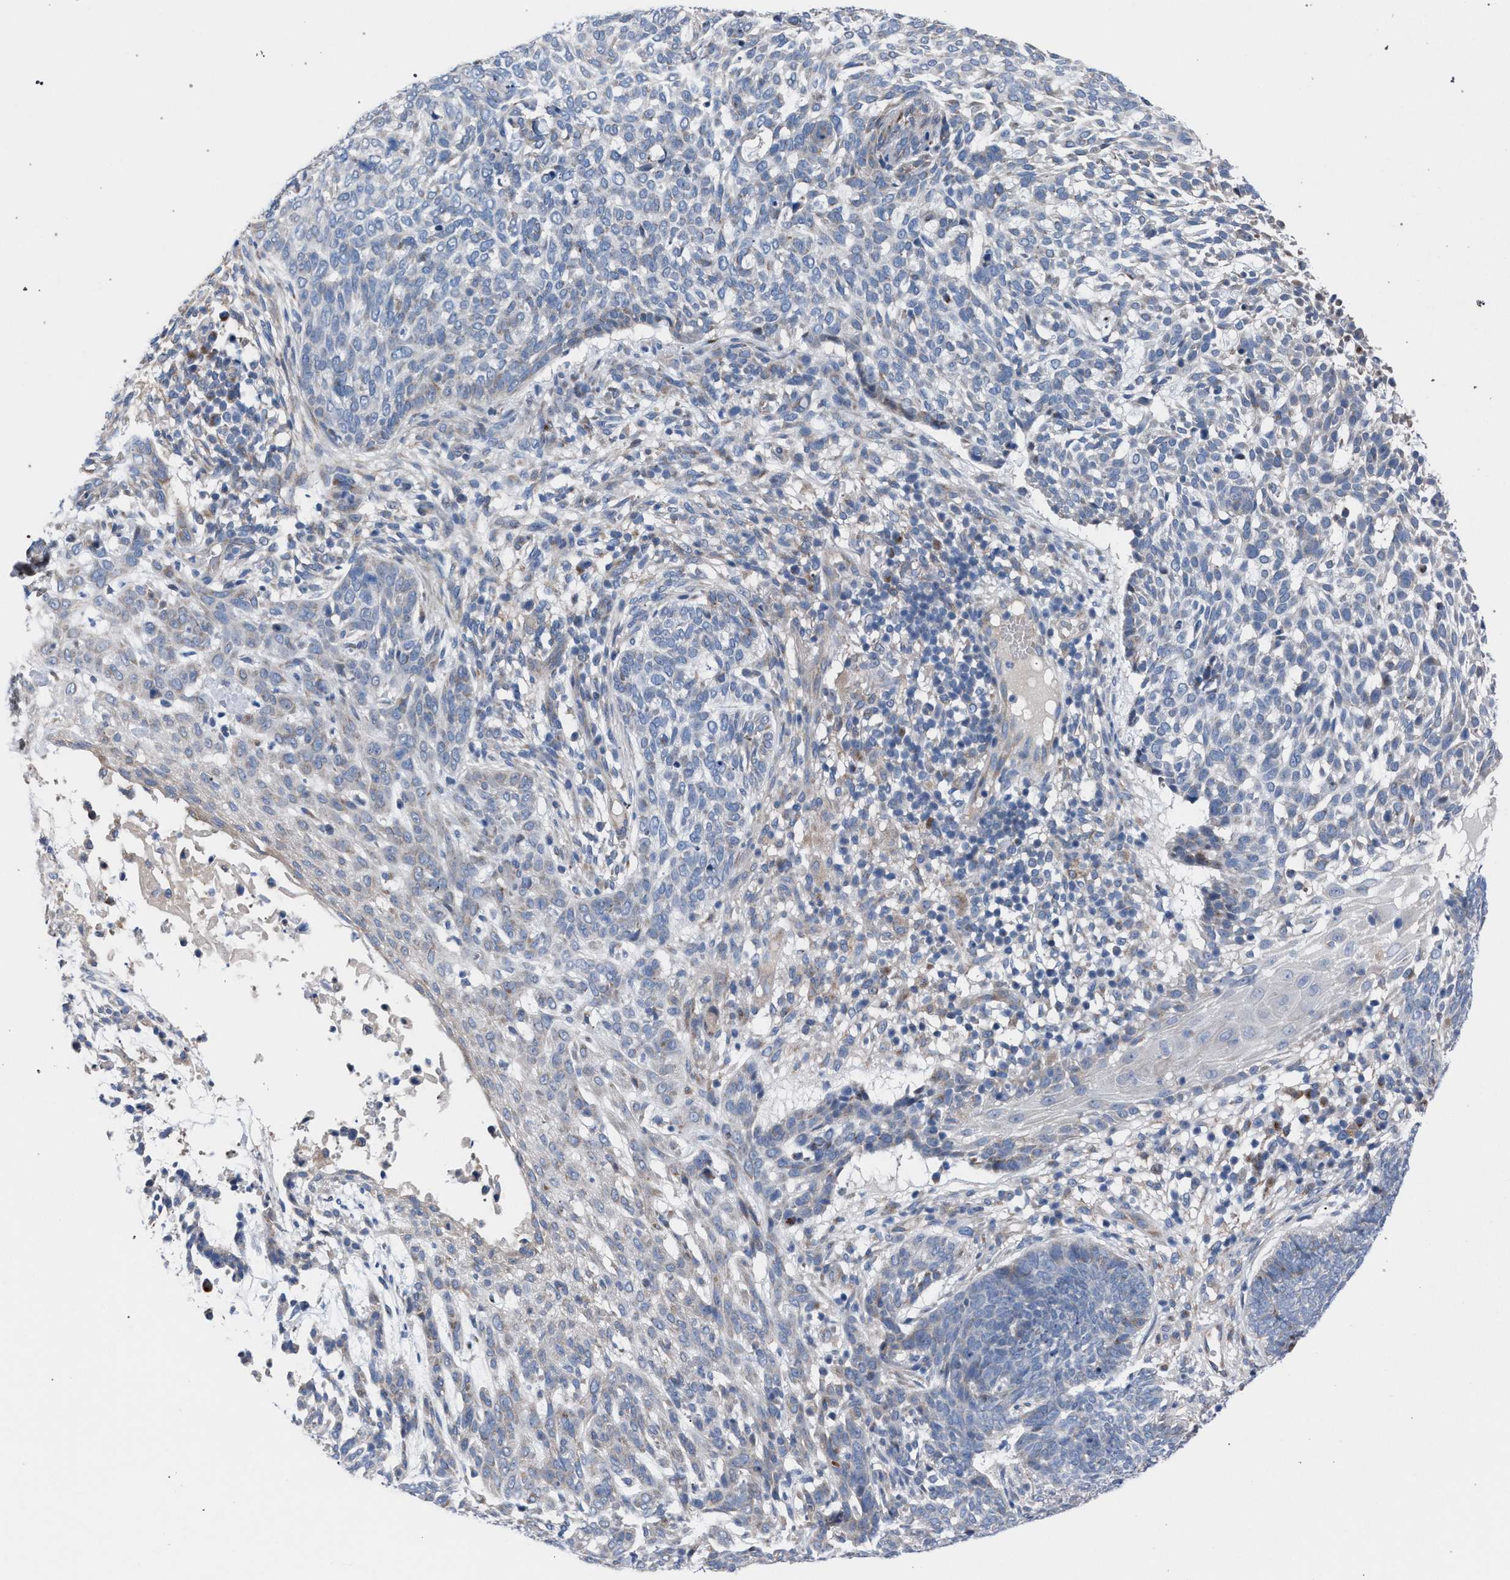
{"staining": {"intensity": "negative", "quantity": "none", "location": "none"}, "tissue": "skin cancer", "cell_type": "Tumor cells", "image_type": "cancer", "snomed": [{"axis": "morphology", "description": "Basal cell carcinoma"}, {"axis": "topography", "description": "Skin"}], "caption": "This micrograph is of basal cell carcinoma (skin) stained with immunohistochemistry to label a protein in brown with the nuclei are counter-stained blue. There is no staining in tumor cells. Brightfield microscopy of immunohistochemistry (IHC) stained with DAB (3,3'-diaminobenzidine) (brown) and hematoxylin (blue), captured at high magnification.", "gene": "RNF135", "patient": {"sex": "female", "age": 64}}